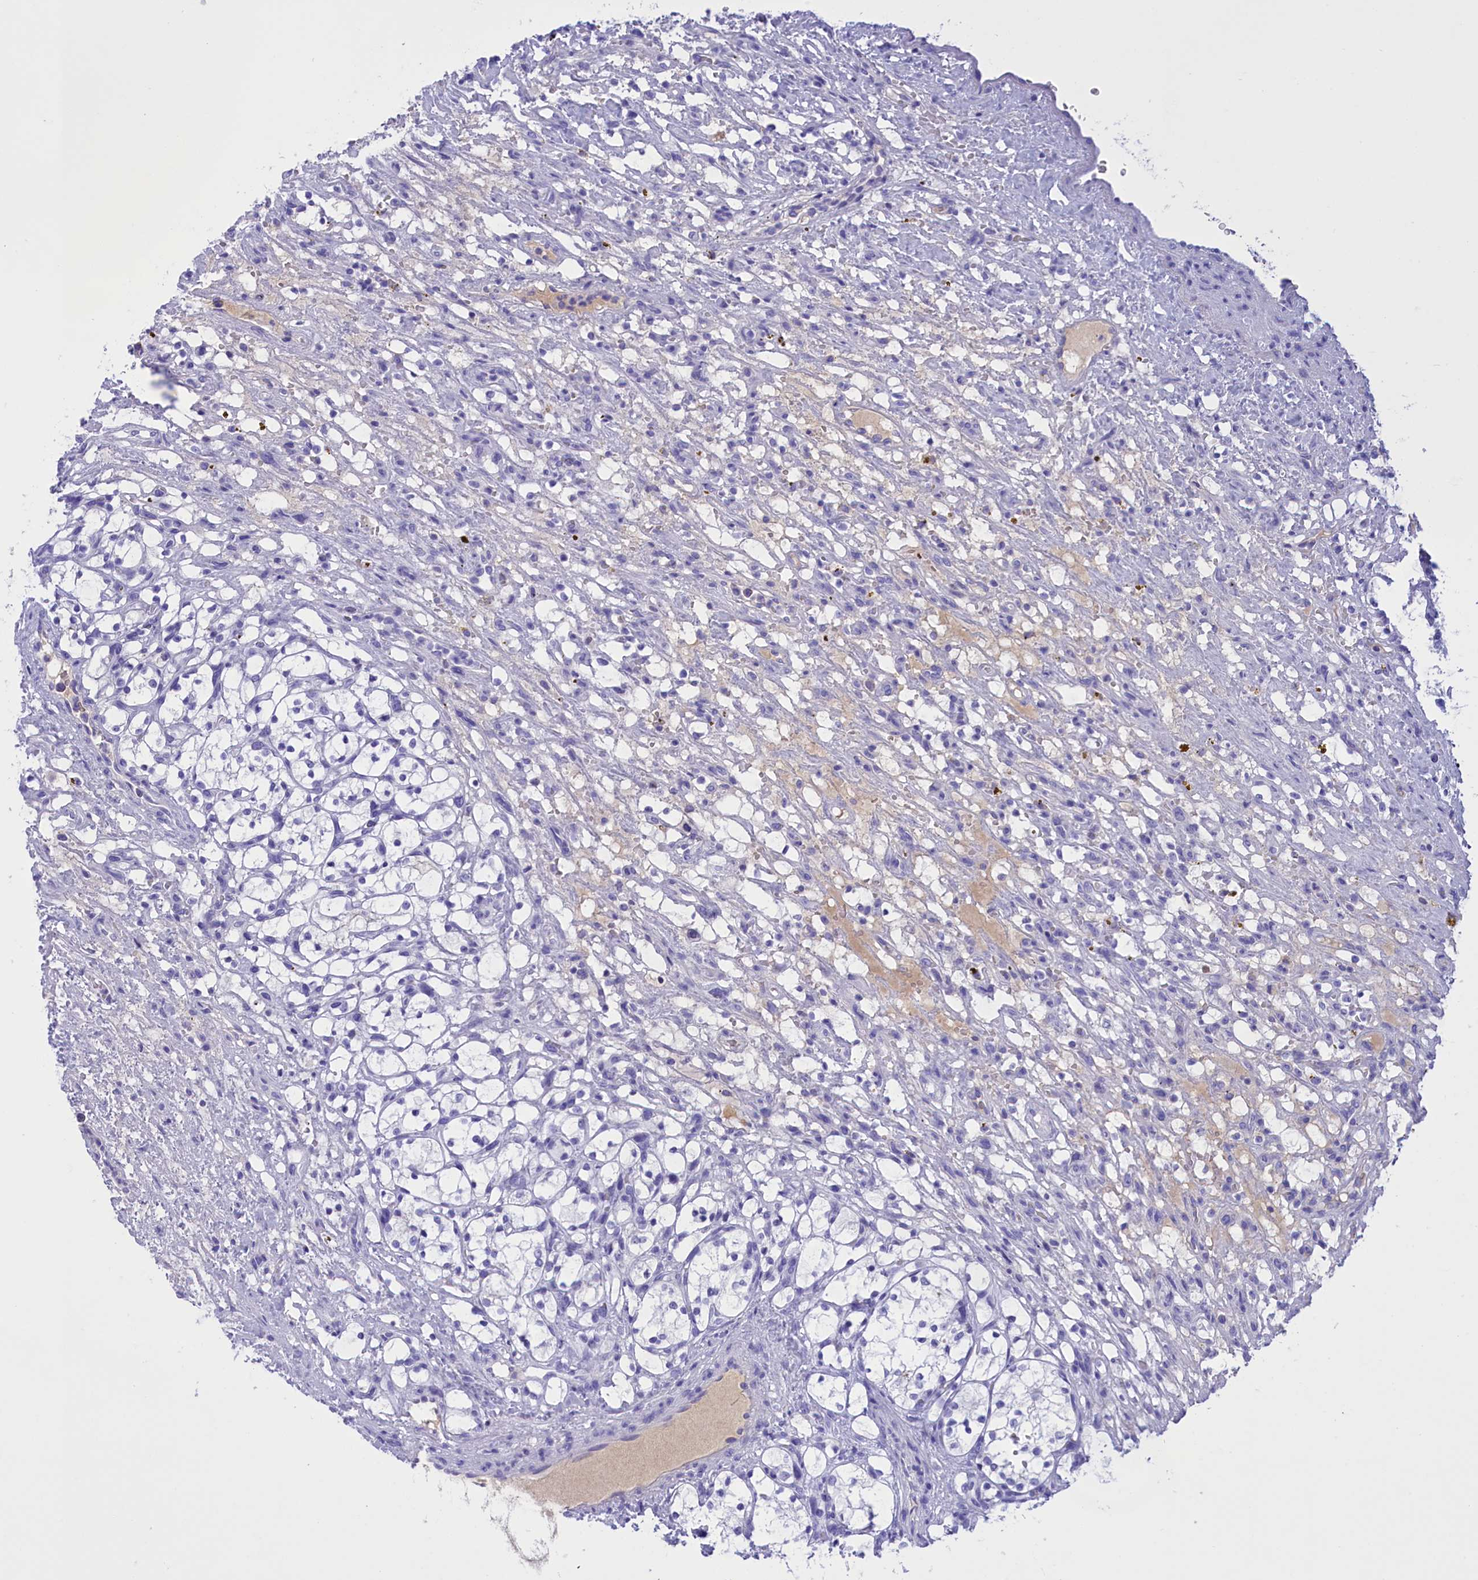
{"staining": {"intensity": "negative", "quantity": "none", "location": "none"}, "tissue": "renal cancer", "cell_type": "Tumor cells", "image_type": "cancer", "snomed": [{"axis": "morphology", "description": "Adenocarcinoma, NOS"}, {"axis": "topography", "description": "Kidney"}], "caption": "DAB immunohistochemical staining of renal cancer exhibits no significant staining in tumor cells. (Brightfield microscopy of DAB immunohistochemistry (IHC) at high magnification).", "gene": "PROK2", "patient": {"sex": "female", "age": 69}}